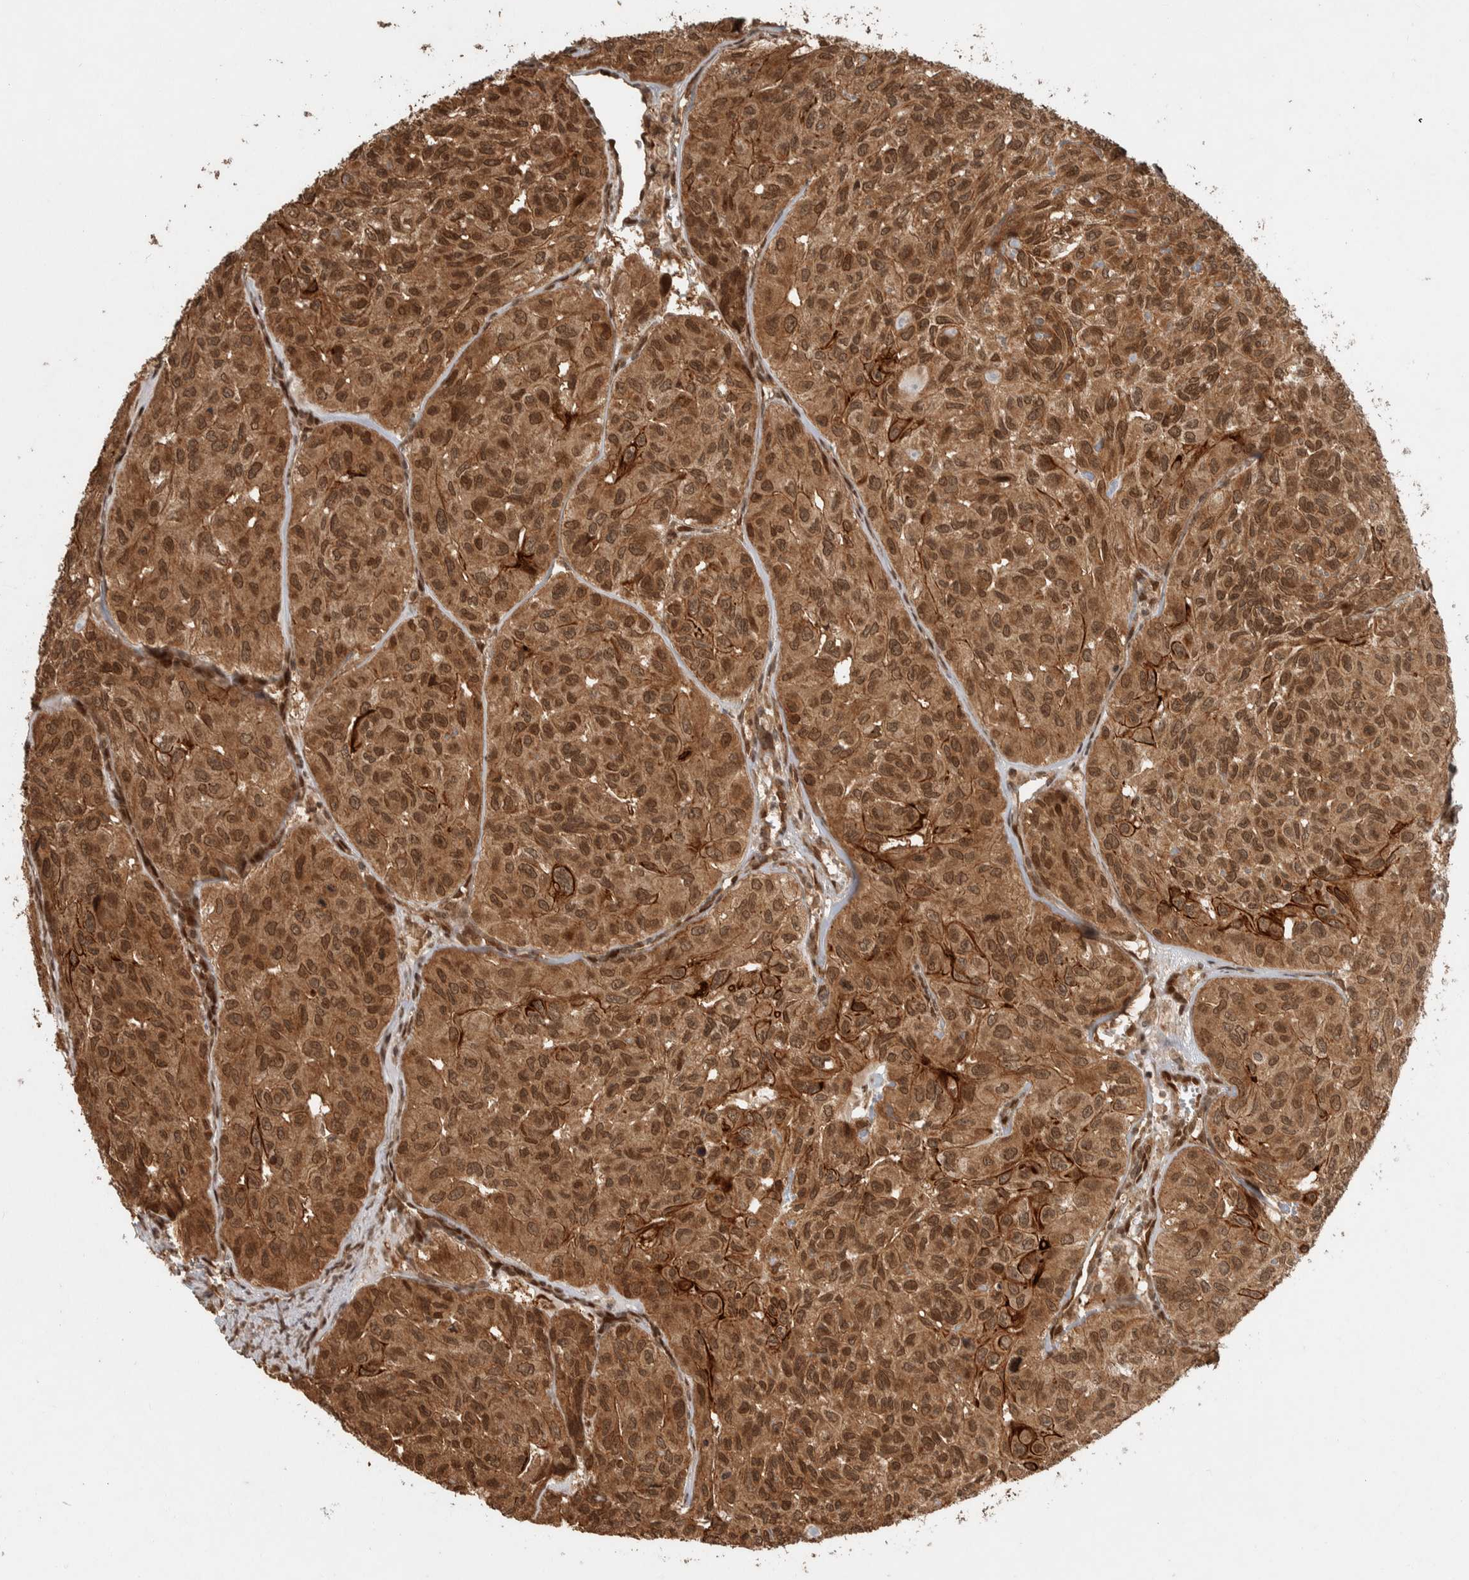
{"staining": {"intensity": "moderate", "quantity": ">75%", "location": "cytoplasmic/membranous,nuclear"}, "tissue": "head and neck cancer", "cell_type": "Tumor cells", "image_type": "cancer", "snomed": [{"axis": "morphology", "description": "Adenocarcinoma, NOS"}, {"axis": "topography", "description": "Salivary gland, NOS"}, {"axis": "topography", "description": "Head-Neck"}], "caption": "A micrograph showing moderate cytoplasmic/membranous and nuclear staining in about >75% of tumor cells in head and neck cancer, as visualized by brown immunohistochemical staining.", "gene": "CNTROB", "patient": {"sex": "female", "age": 76}}